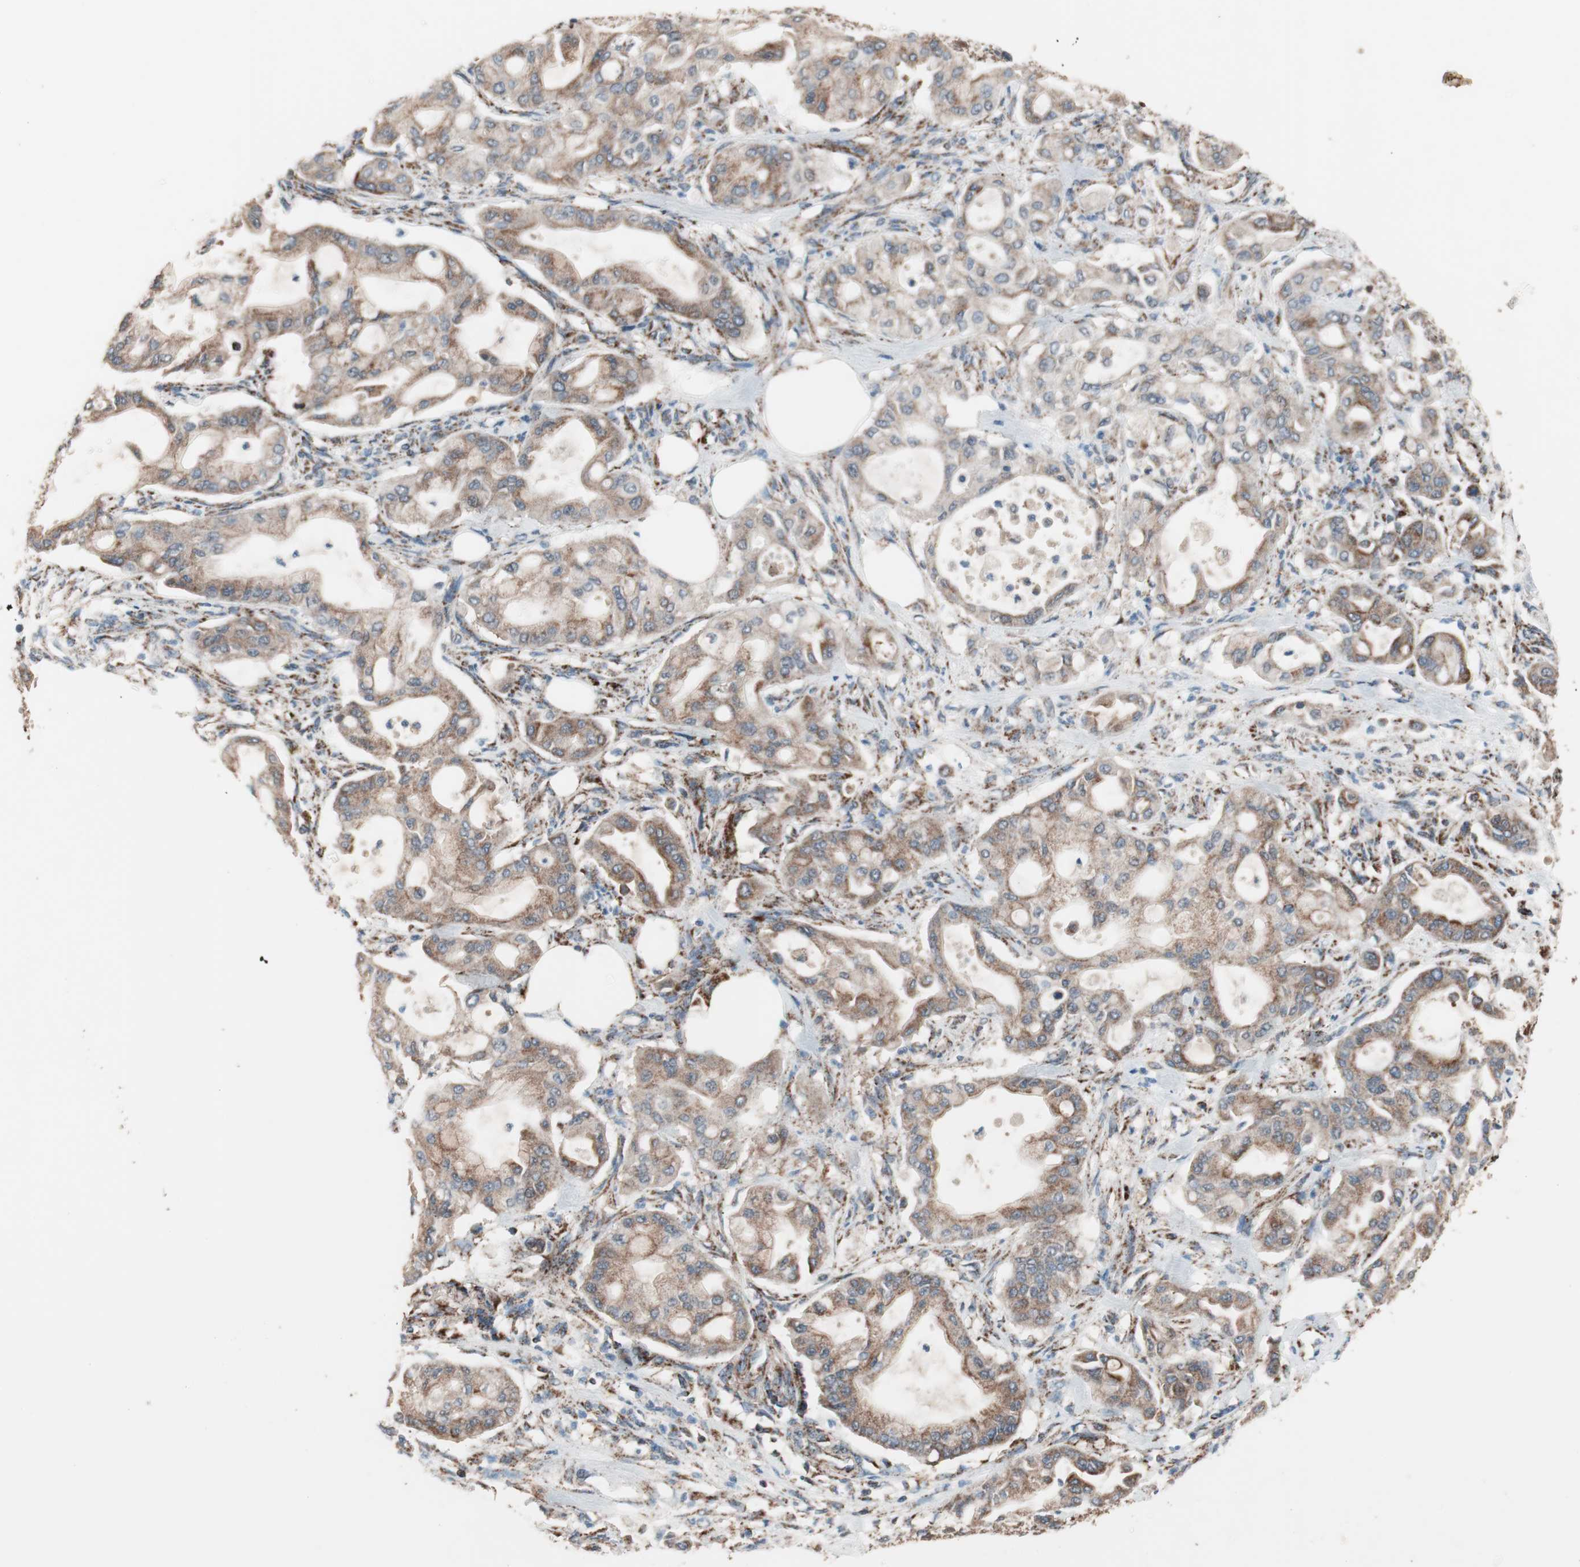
{"staining": {"intensity": "moderate", "quantity": ">75%", "location": "cytoplasmic/membranous"}, "tissue": "pancreatic cancer", "cell_type": "Tumor cells", "image_type": "cancer", "snomed": [{"axis": "morphology", "description": "Adenocarcinoma, NOS"}, {"axis": "morphology", "description": "Adenocarcinoma, metastatic, NOS"}, {"axis": "topography", "description": "Lymph node"}, {"axis": "topography", "description": "Pancreas"}, {"axis": "topography", "description": "Duodenum"}], "caption": "Immunohistochemistry (IHC) (DAB) staining of metastatic adenocarcinoma (pancreatic) exhibits moderate cytoplasmic/membranous protein positivity in approximately >75% of tumor cells. The staining is performed using DAB brown chromogen to label protein expression. The nuclei are counter-stained blue using hematoxylin.", "gene": "PITRM1", "patient": {"sex": "female", "age": 64}}